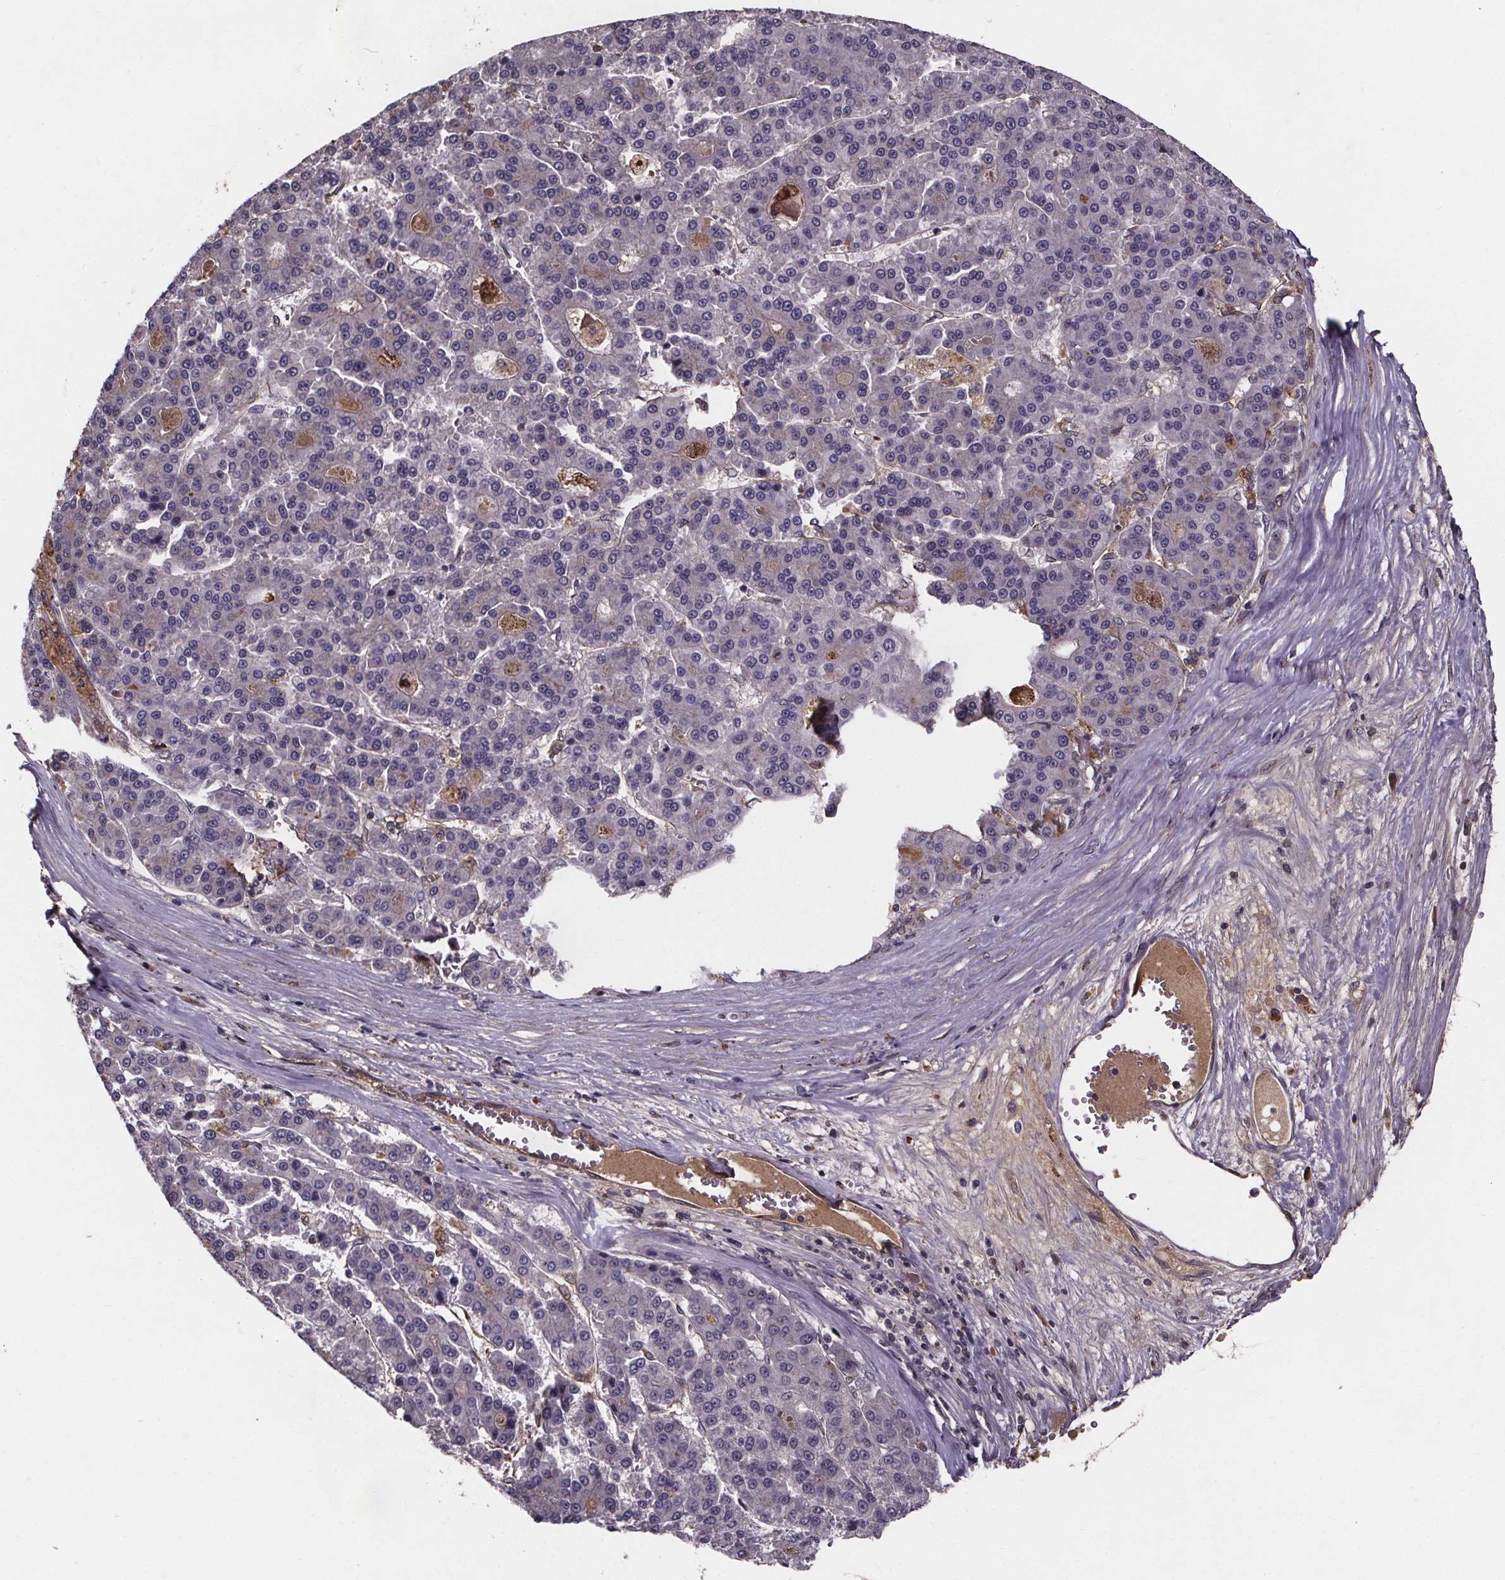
{"staining": {"intensity": "negative", "quantity": "none", "location": "none"}, "tissue": "liver cancer", "cell_type": "Tumor cells", "image_type": "cancer", "snomed": [{"axis": "morphology", "description": "Carcinoma, Hepatocellular, NOS"}, {"axis": "topography", "description": "Liver"}], "caption": "The histopathology image shows no significant staining in tumor cells of liver hepatocellular carcinoma.", "gene": "FASTKD3", "patient": {"sex": "male", "age": 70}}